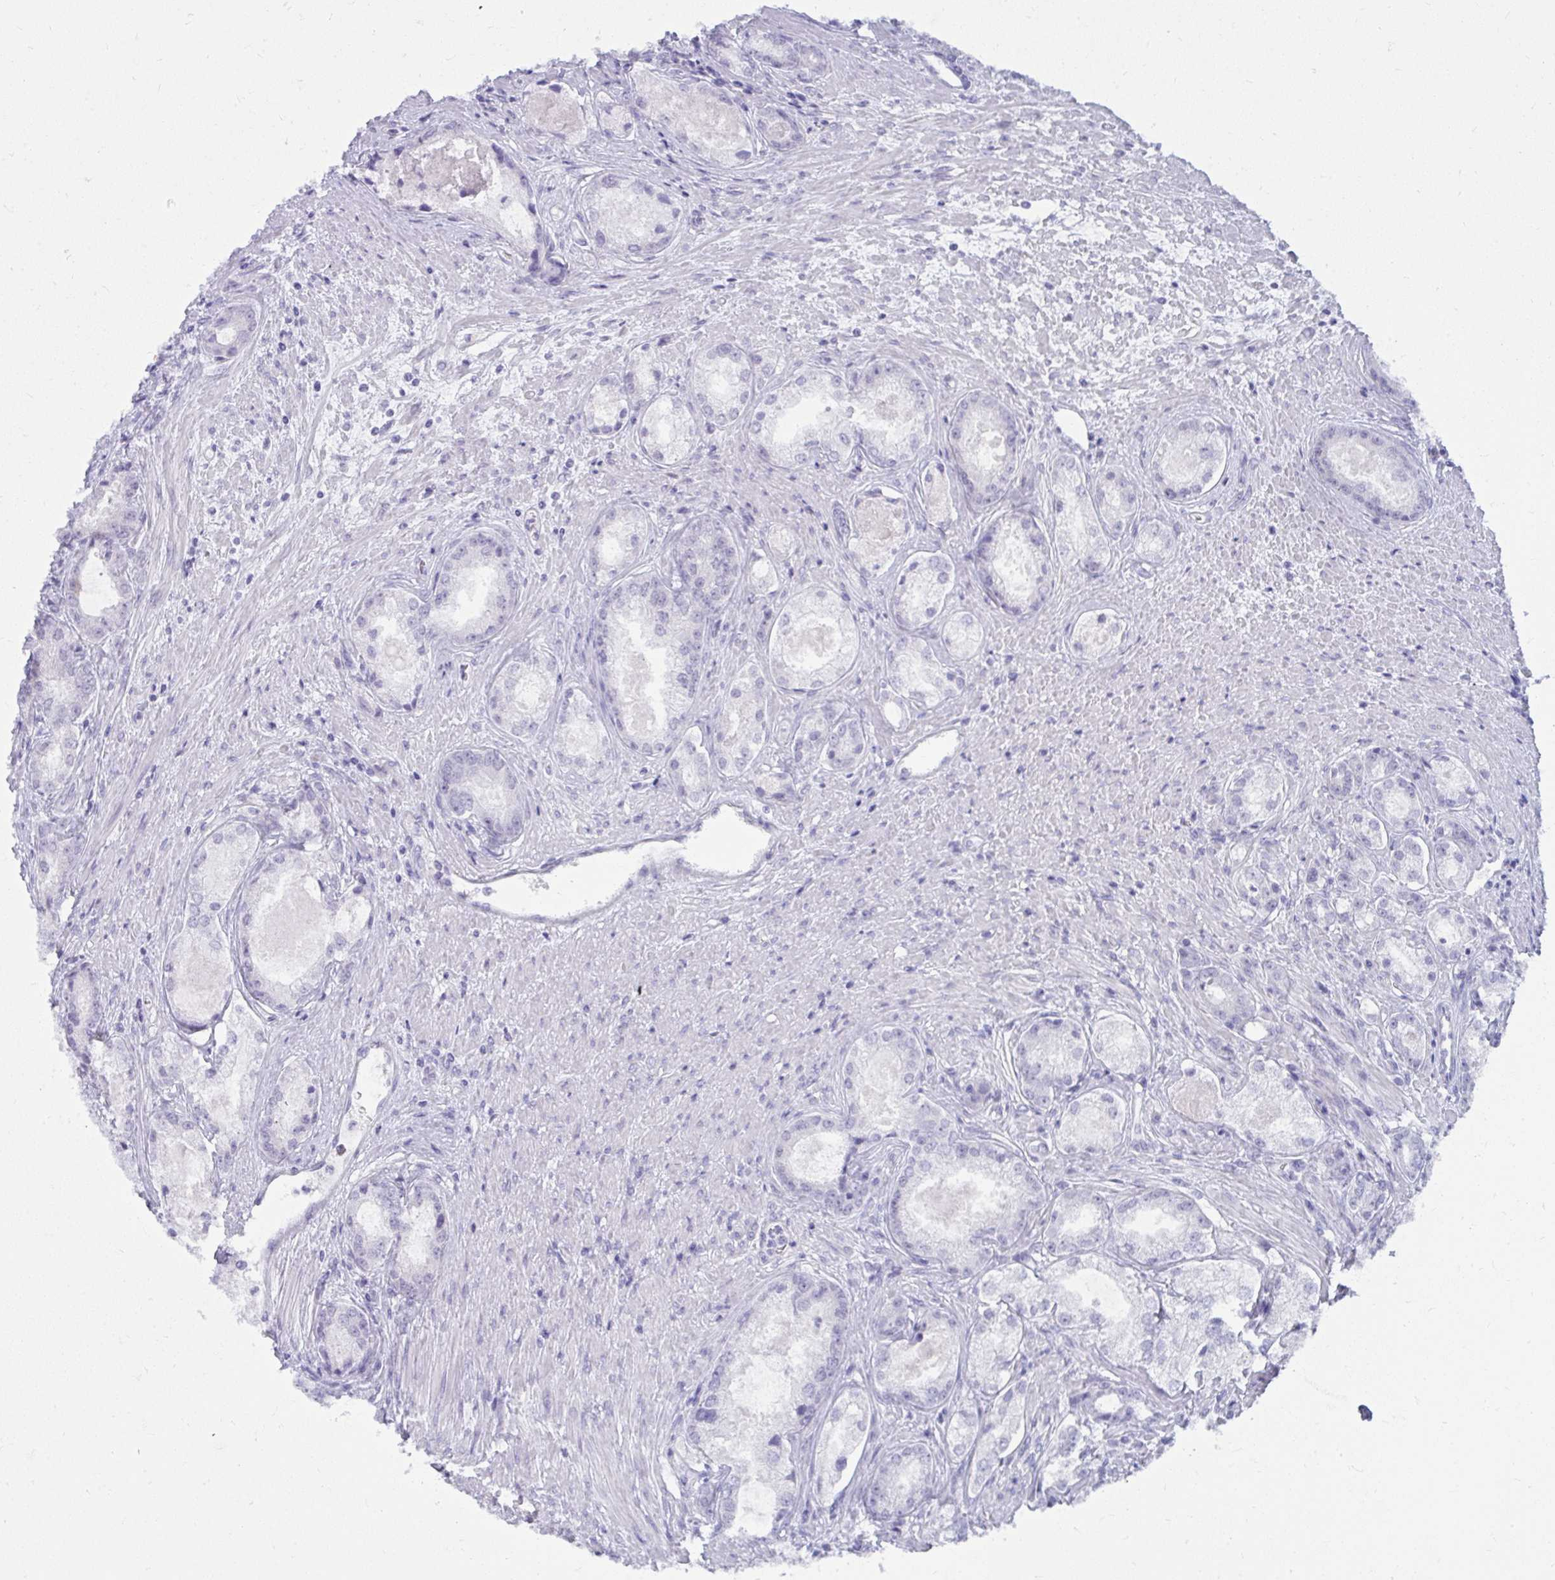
{"staining": {"intensity": "negative", "quantity": "none", "location": "none"}, "tissue": "prostate cancer", "cell_type": "Tumor cells", "image_type": "cancer", "snomed": [{"axis": "morphology", "description": "Adenocarcinoma, Low grade"}, {"axis": "topography", "description": "Prostate"}], "caption": "Immunohistochemical staining of human prostate cancer (low-grade adenocarcinoma) exhibits no significant staining in tumor cells.", "gene": "UGT3A2", "patient": {"sex": "male", "age": 68}}